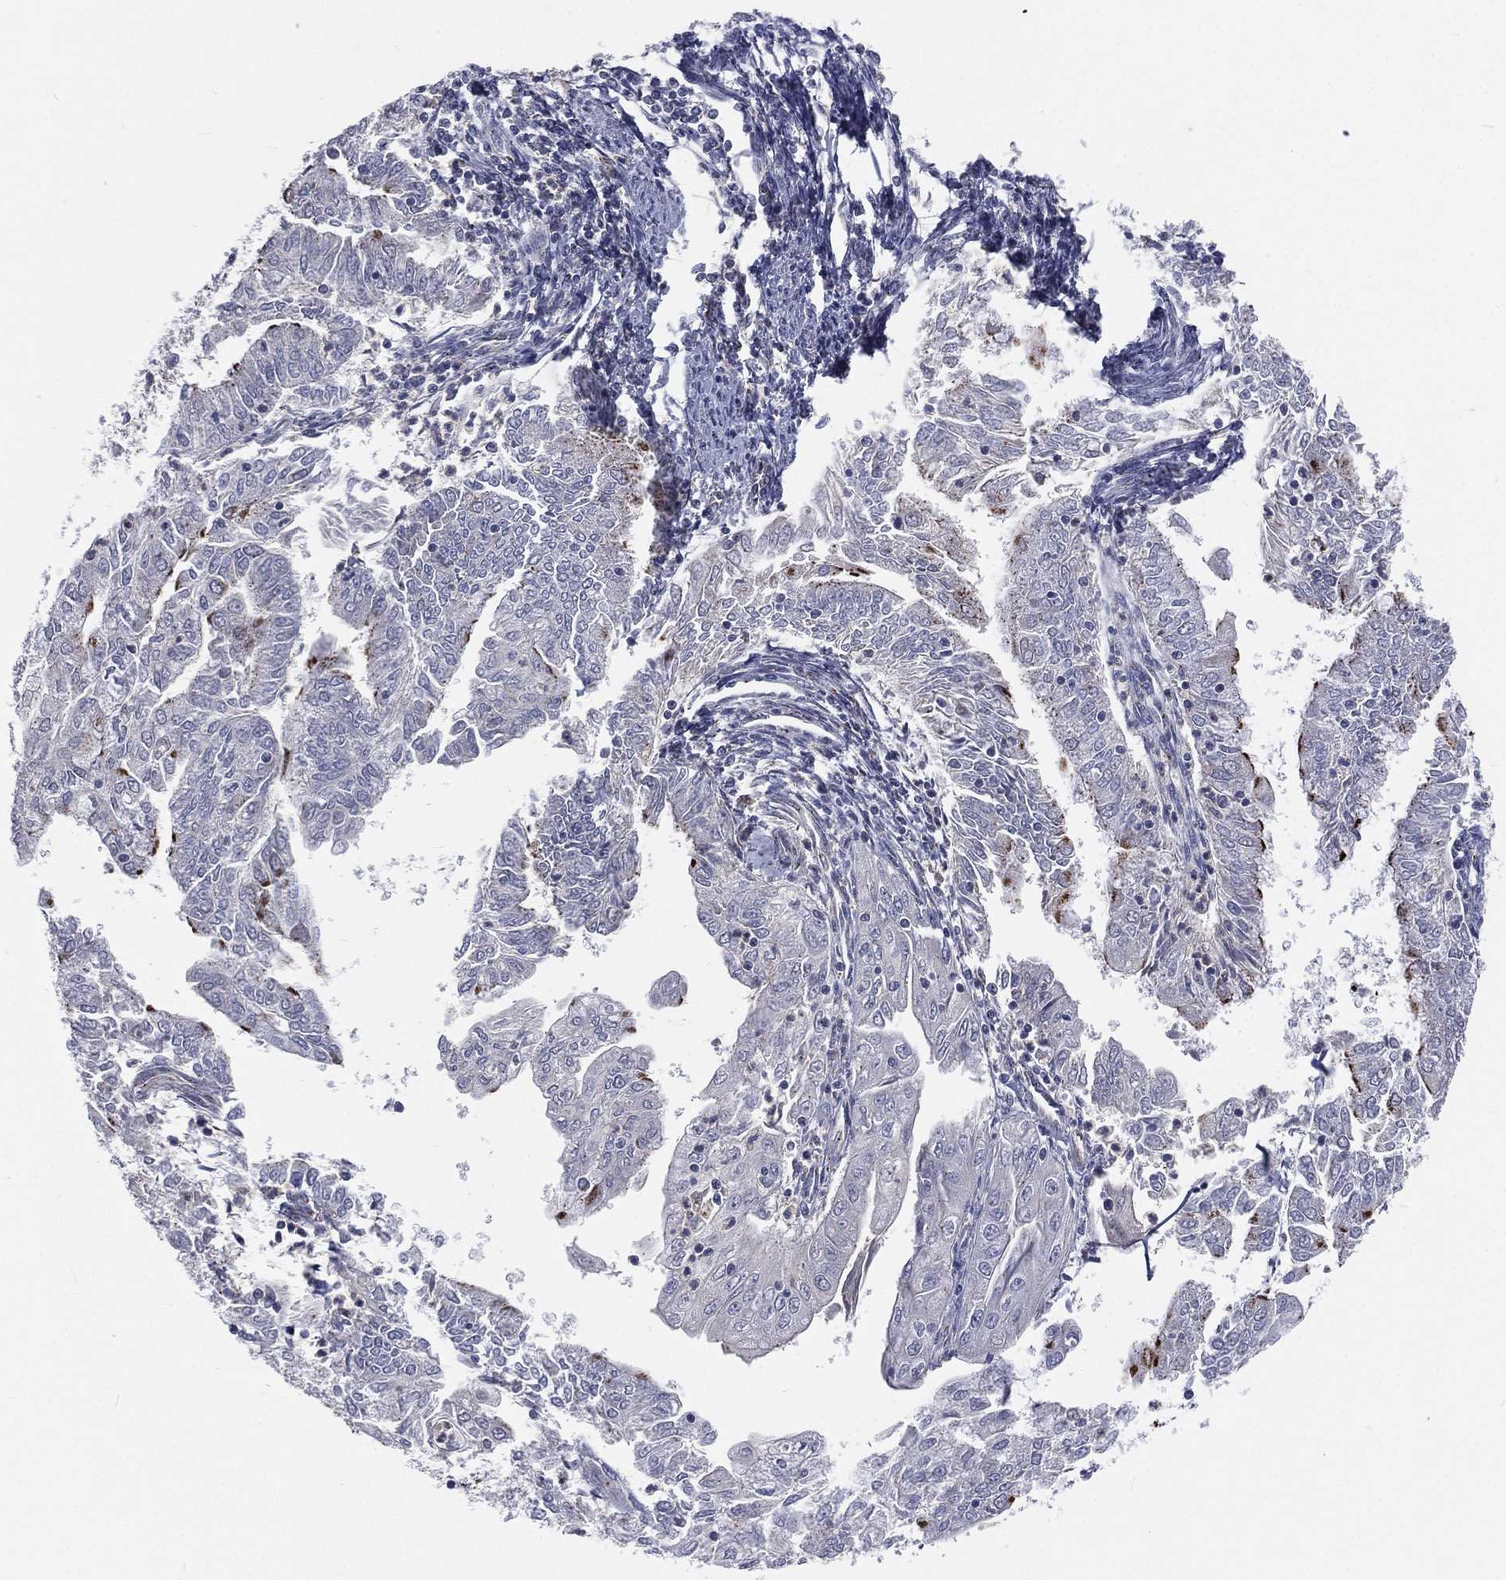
{"staining": {"intensity": "strong", "quantity": "<25%", "location": "cytoplasmic/membranous"}, "tissue": "endometrial cancer", "cell_type": "Tumor cells", "image_type": "cancer", "snomed": [{"axis": "morphology", "description": "Adenocarcinoma, NOS"}, {"axis": "topography", "description": "Endometrium"}], "caption": "Endometrial cancer tissue reveals strong cytoplasmic/membranous staining in approximately <25% of tumor cells, visualized by immunohistochemistry.", "gene": "CROCC", "patient": {"sex": "female", "age": 56}}